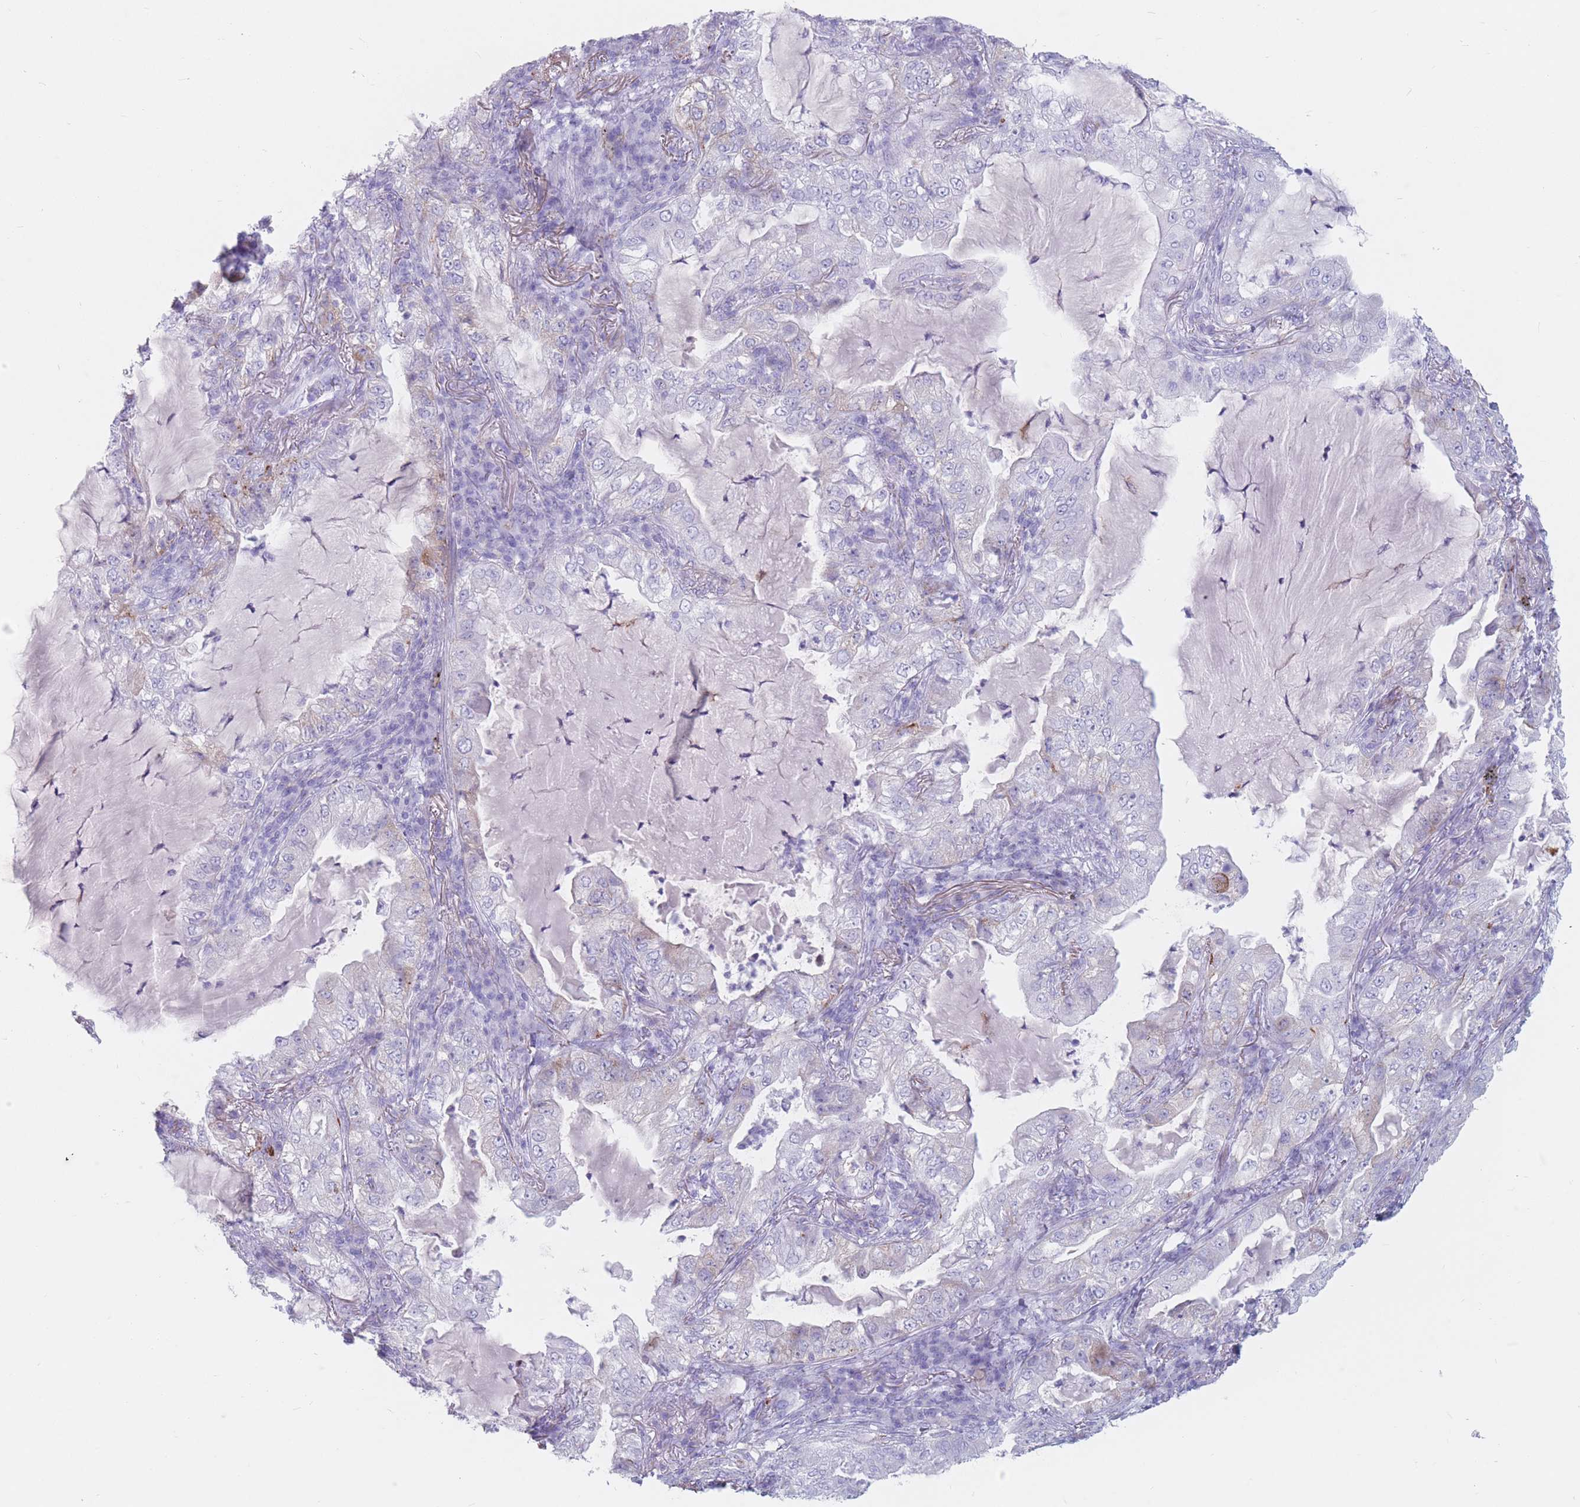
{"staining": {"intensity": "negative", "quantity": "none", "location": "none"}, "tissue": "lung cancer", "cell_type": "Tumor cells", "image_type": "cancer", "snomed": [{"axis": "morphology", "description": "Adenocarcinoma, NOS"}, {"axis": "topography", "description": "Lung"}], "caption": "Immunohistochemistry micrograph of neoplastic tissue: lung adenocarcinoma stained with DAB displays no significant protein positivity in tumor cells.", "gene": "ST3GAL5", "patient": {"sex": "female", "age": 73}}